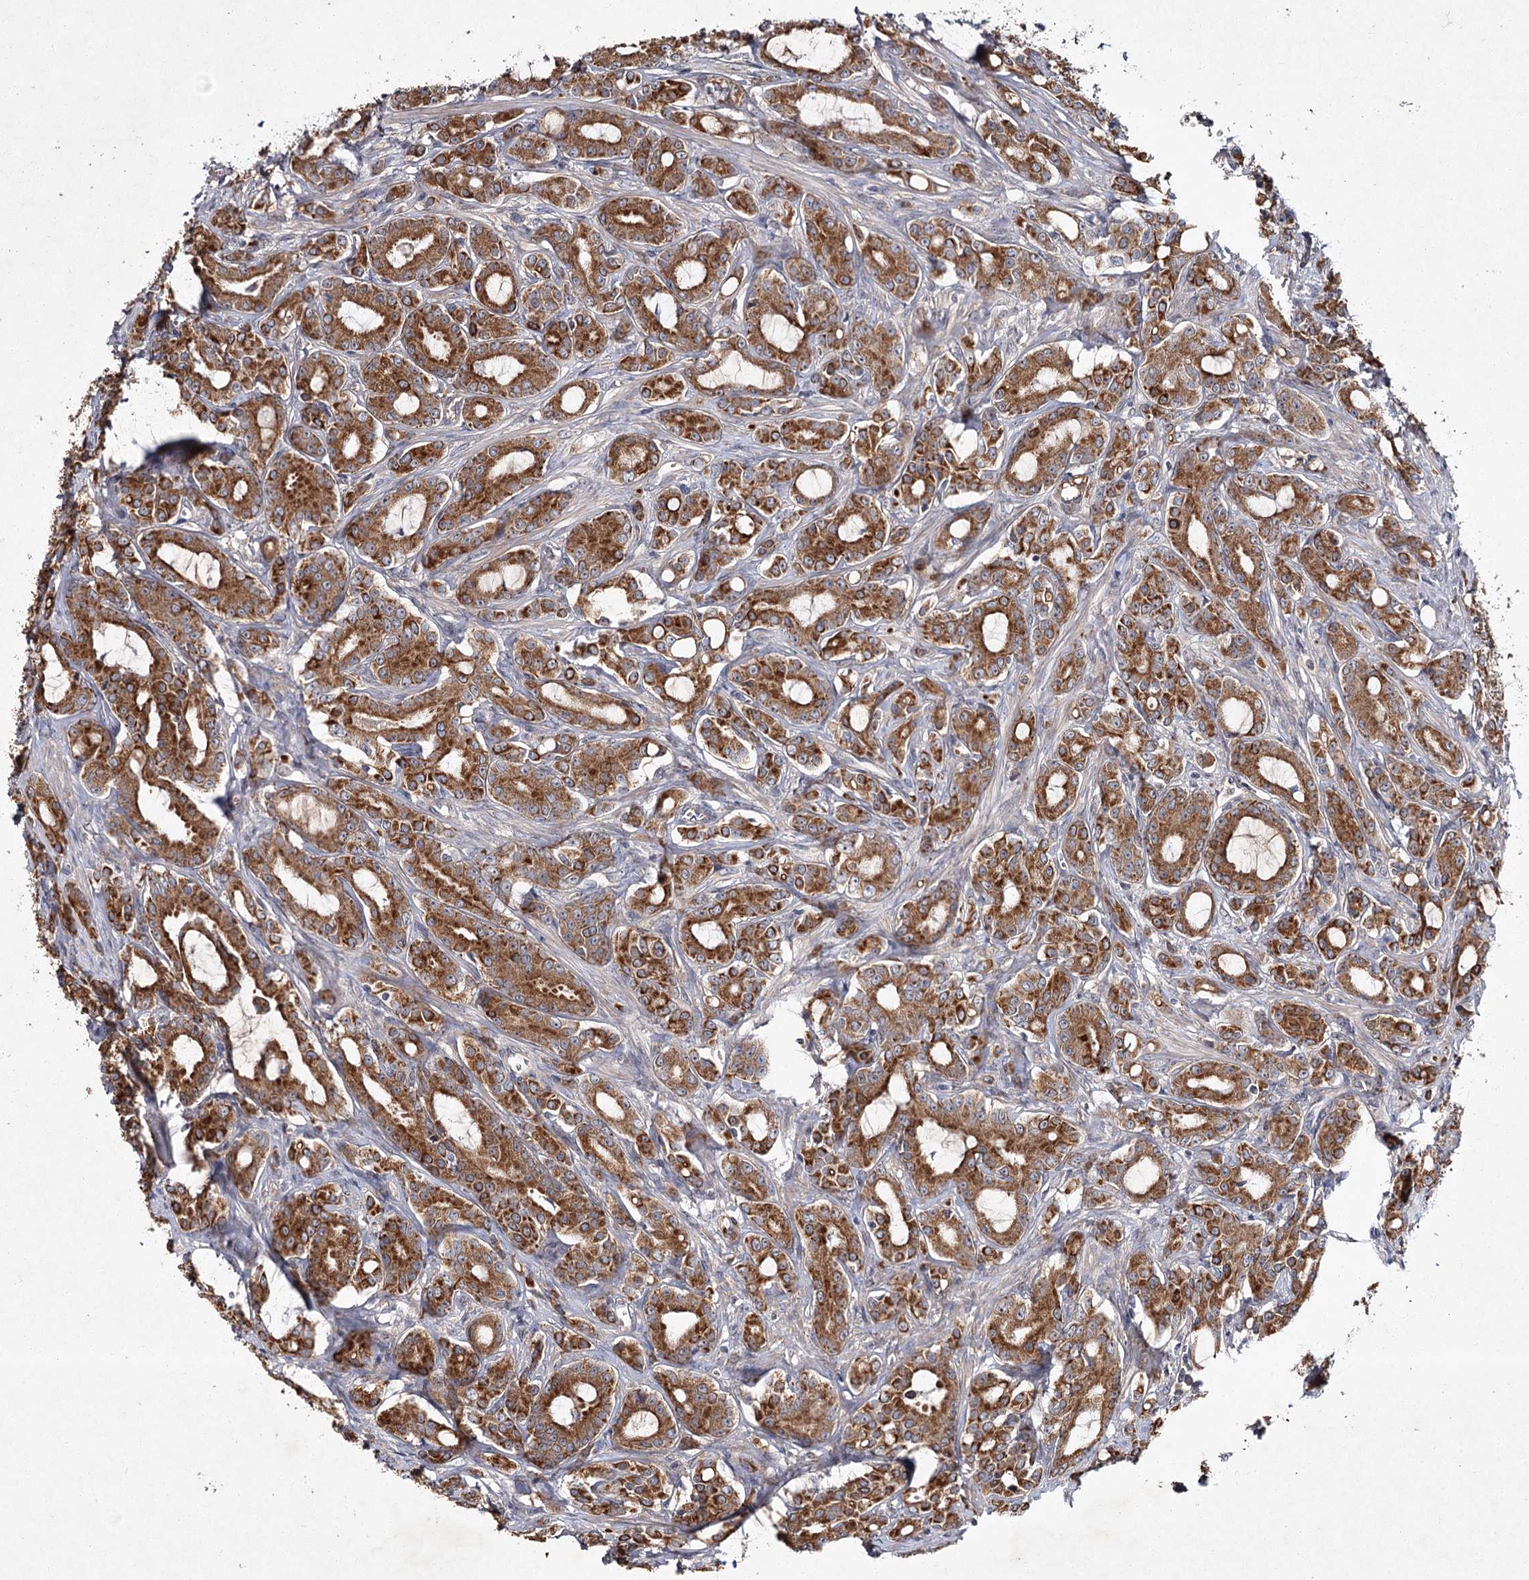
{"staining": {"intensity": "strong", "quantity": ">75%", "location": "cytoplasmic/membranous"}, "tissue": "prostate cancer", "cell_type": "Tumor cells", "image_type": "cancer", "snomed": [{"axis": "morphology", "description": "Adenocarcinoma, High grade"}, {"axis": "topography", "description": "Prostate"}], "caption": "The immunohistochemical stain labels strong cytoplasmic/membranous staining in tumor cells of prostate cancer tissue.", "gene": "MFN1", "patient": {"sex": "male", "age": 72}}